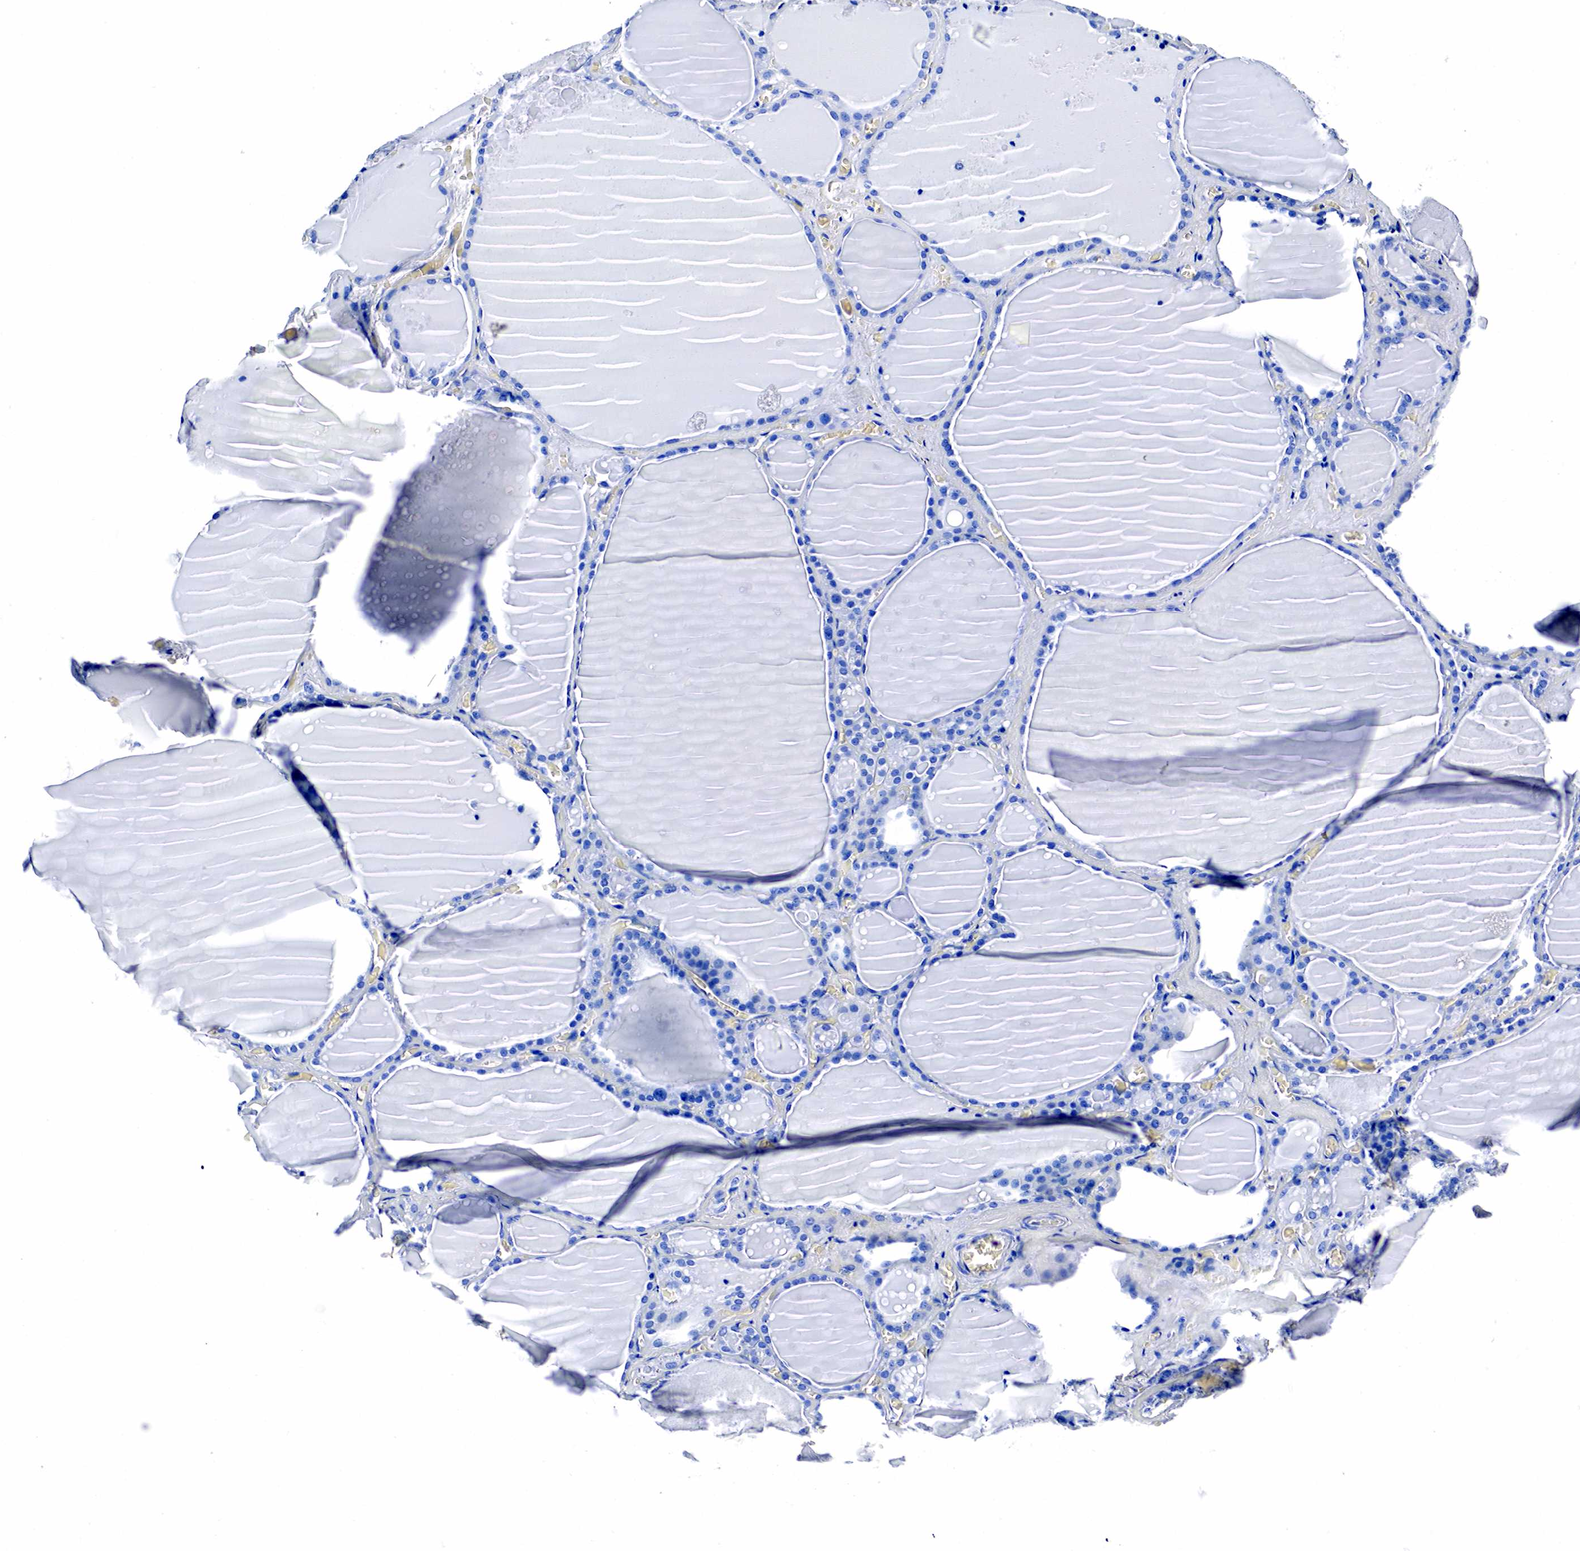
{"staining": {"intensity": "negative", "quantity": "none", "location": "none"}, "tissue": "thyroid gland", "cell_type": "Glandular cells", "image_type": "normal", "snomed": [{"axis": "morphology", "description": "Normal tissue, NOS"}, {"axis": "topography", "description": "Thyroid gland"}], "caption": "Thyroid gland stained for a protein using IHC exhibits no positivity glandular cells.", "gene": "GAST", "patient": {"sex": "male", "age": 76}}